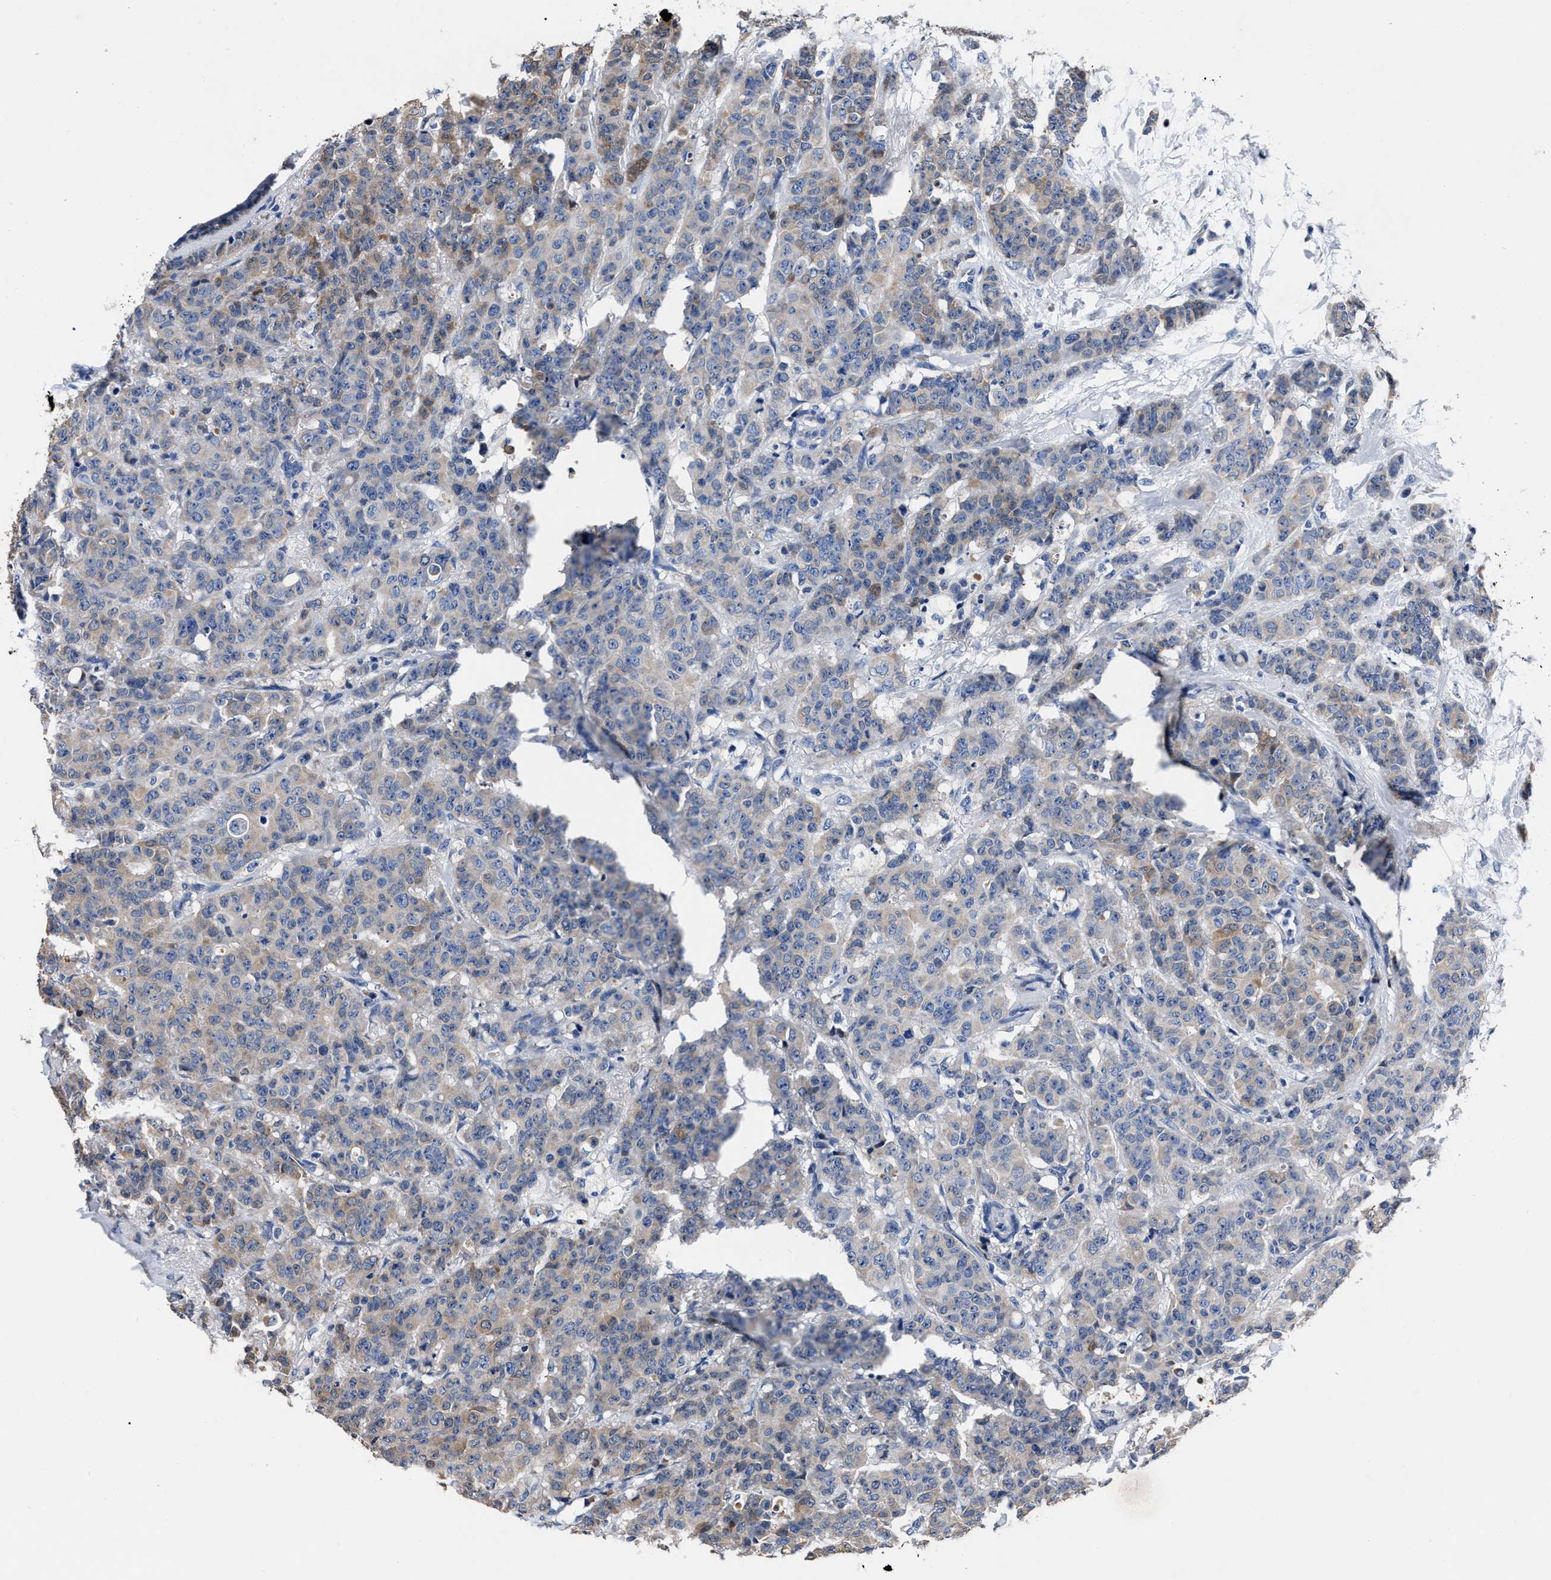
{"staining": {"intensity": "weak", "quantity": "25%-75%", "location": "cytoplasmic/membranous"}, "tissue": "breast cancer", "cell_type": "Tumor cells", "image_type": "cancer", "snomed": [{"axis": "morphology", "description": "Normal tissue, NOS"}, {"axis": "morphology", "description": "Duct carcinoma"}, {"axis": "topography", "description": "Breast"}], "caption": "IHC image of neoplastic tissue: human infiltrating ductal carcinoma (breast) stained using immunohistochemistry (IHC) demonstrates low levels of weak protein expression localized specifically in the cytoplasmic/membranous of tumor cells, appearing as a cytoplasmic/membranous brown color.", "gene": "MOV10L1", "patient": {"sex": "female", "age": 40}}